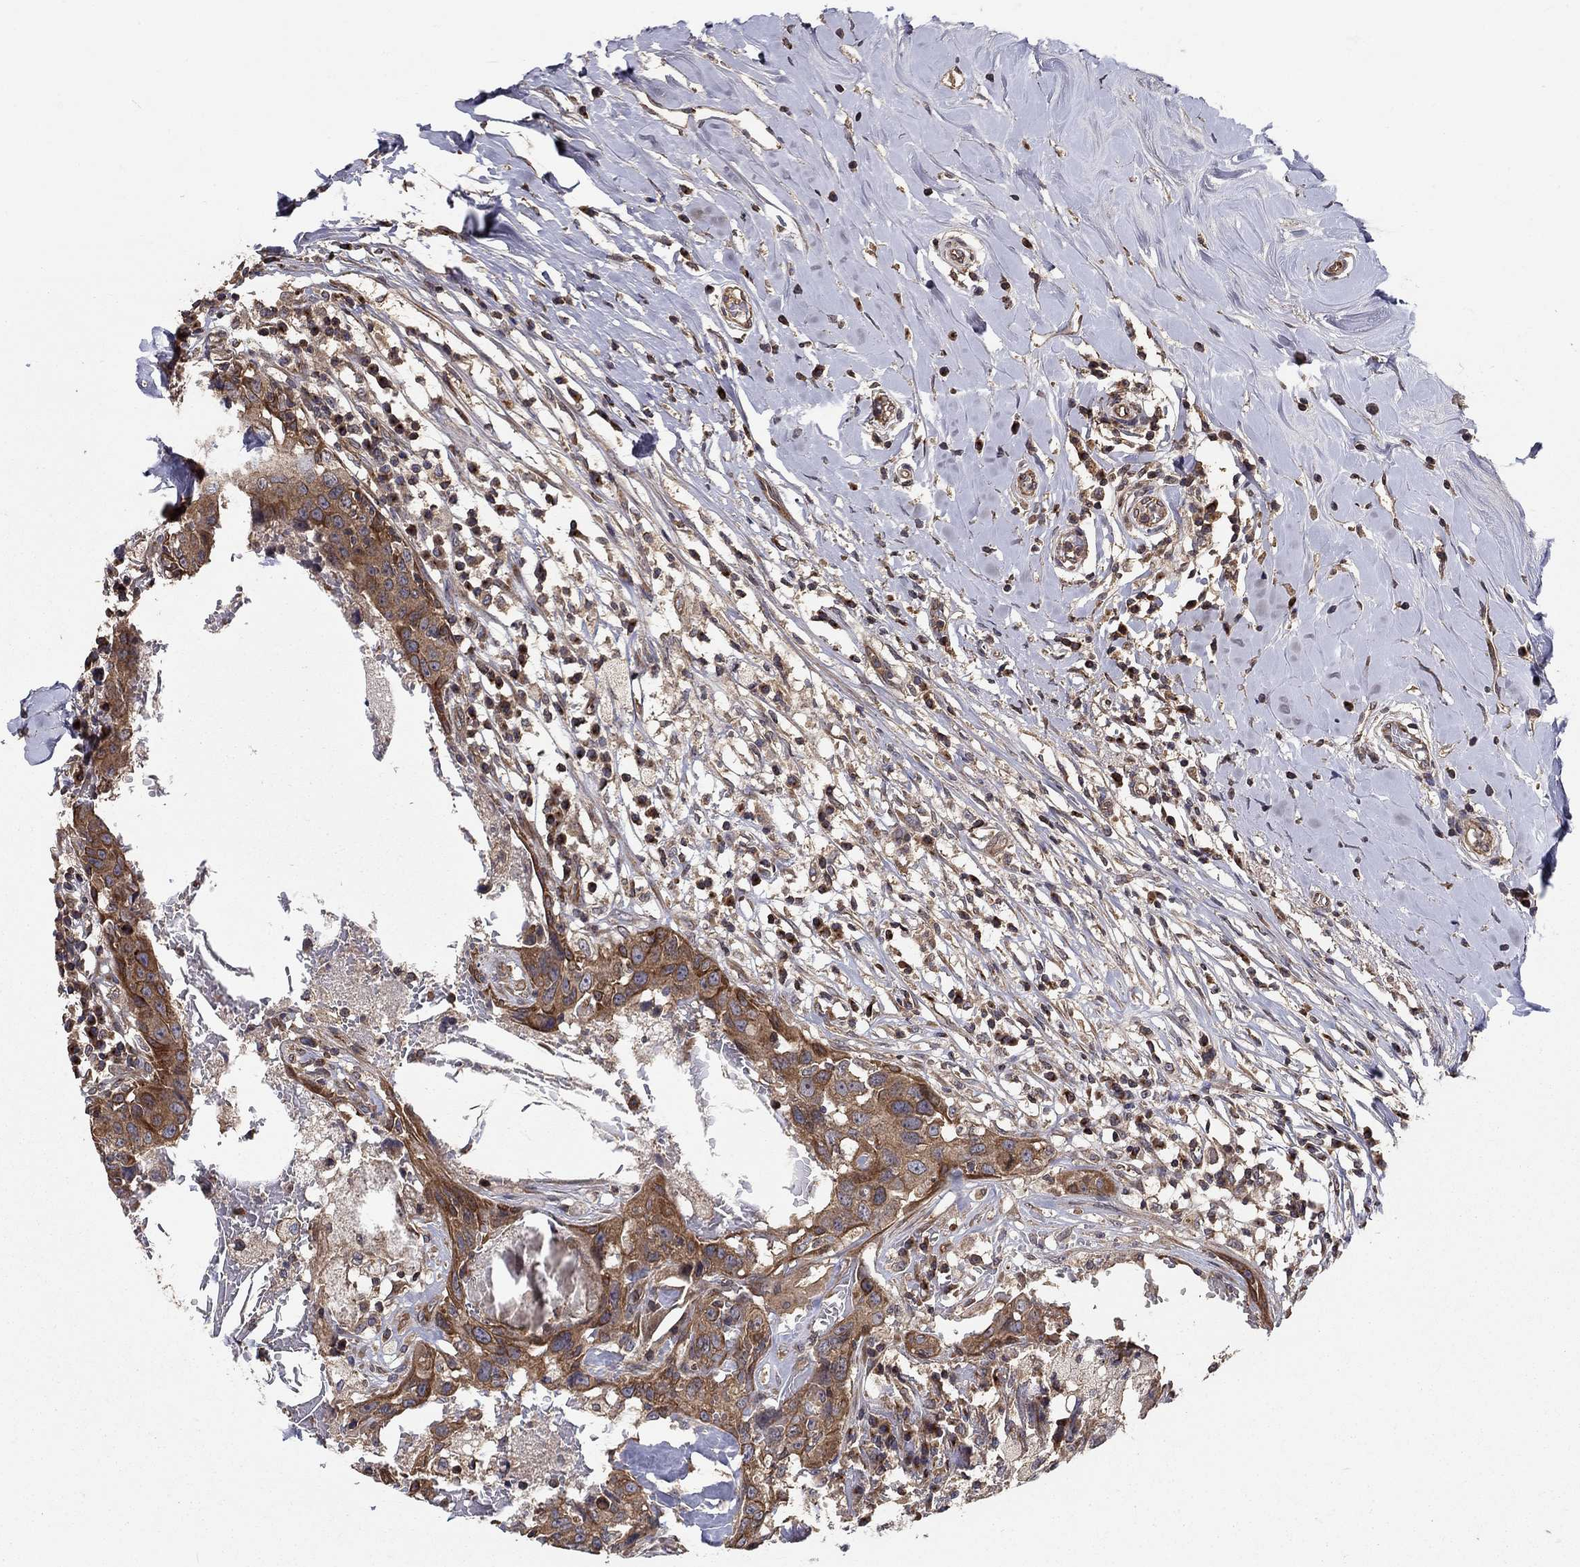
{"staining": {"intensity": "moderate", "quantity": ">75%", "location": "cytoplasmic/membranous"}, "tissue": "breast cancer", "cell_type": "Tumor cells", "image_type": "cancer", "snomed": [{"axis": "morphology", "description": "Duct carcinoma"}, {"axis": "topography", "description": "Breast"}], "caption": "Human invasive ductal carcinoma (breast) stained for a protein (brown) displays moderate cytoplasmic/membranous positive positivity in approximately >75% of tumor cells.", "gene": "BMERB1", "patient": {"sex": "female", "age": 27}}